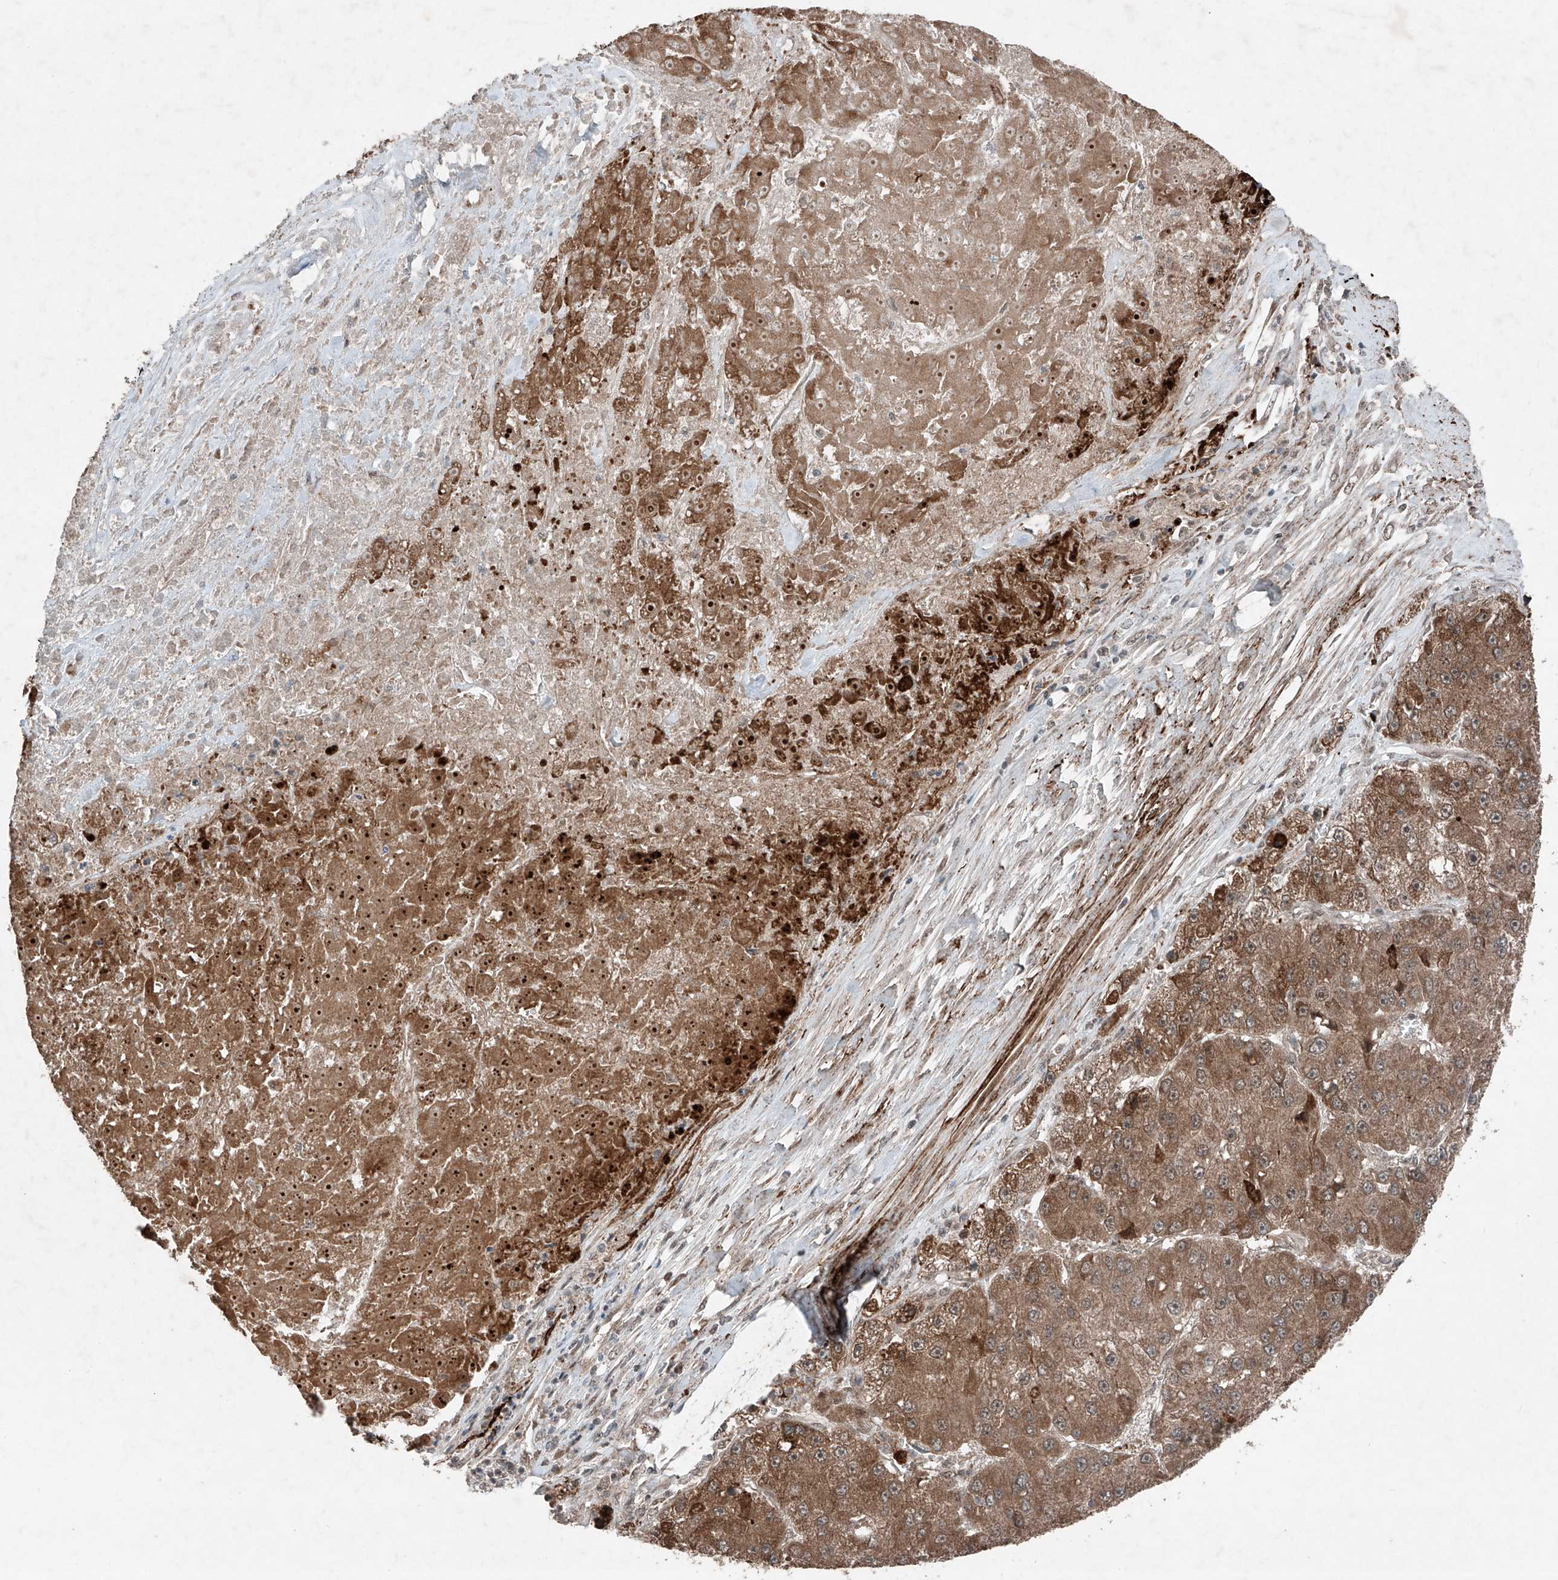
{"staining": {"intensity": "strong", "quantity": ">75%", "location": "cytoplasmic/membranous,nuclear"}, "tissue": "liver cancer", "cell_type": "Tumor cells", "image_type": "cancer", "snomed": [{"axis": "morphology", "description": "Carcinoma, Hepatocellular, NOS"}, {"axis": "topography", "description": "Liver"}], "caption": "Tumor cells reveal strong cytoplasmic/membranous and nuclear expression in approximately >75% of cells in liver cancer (hepatocellular carcinoma).", "gene": "ZNF620", "patient": {"sex": "female", "age": 73}}